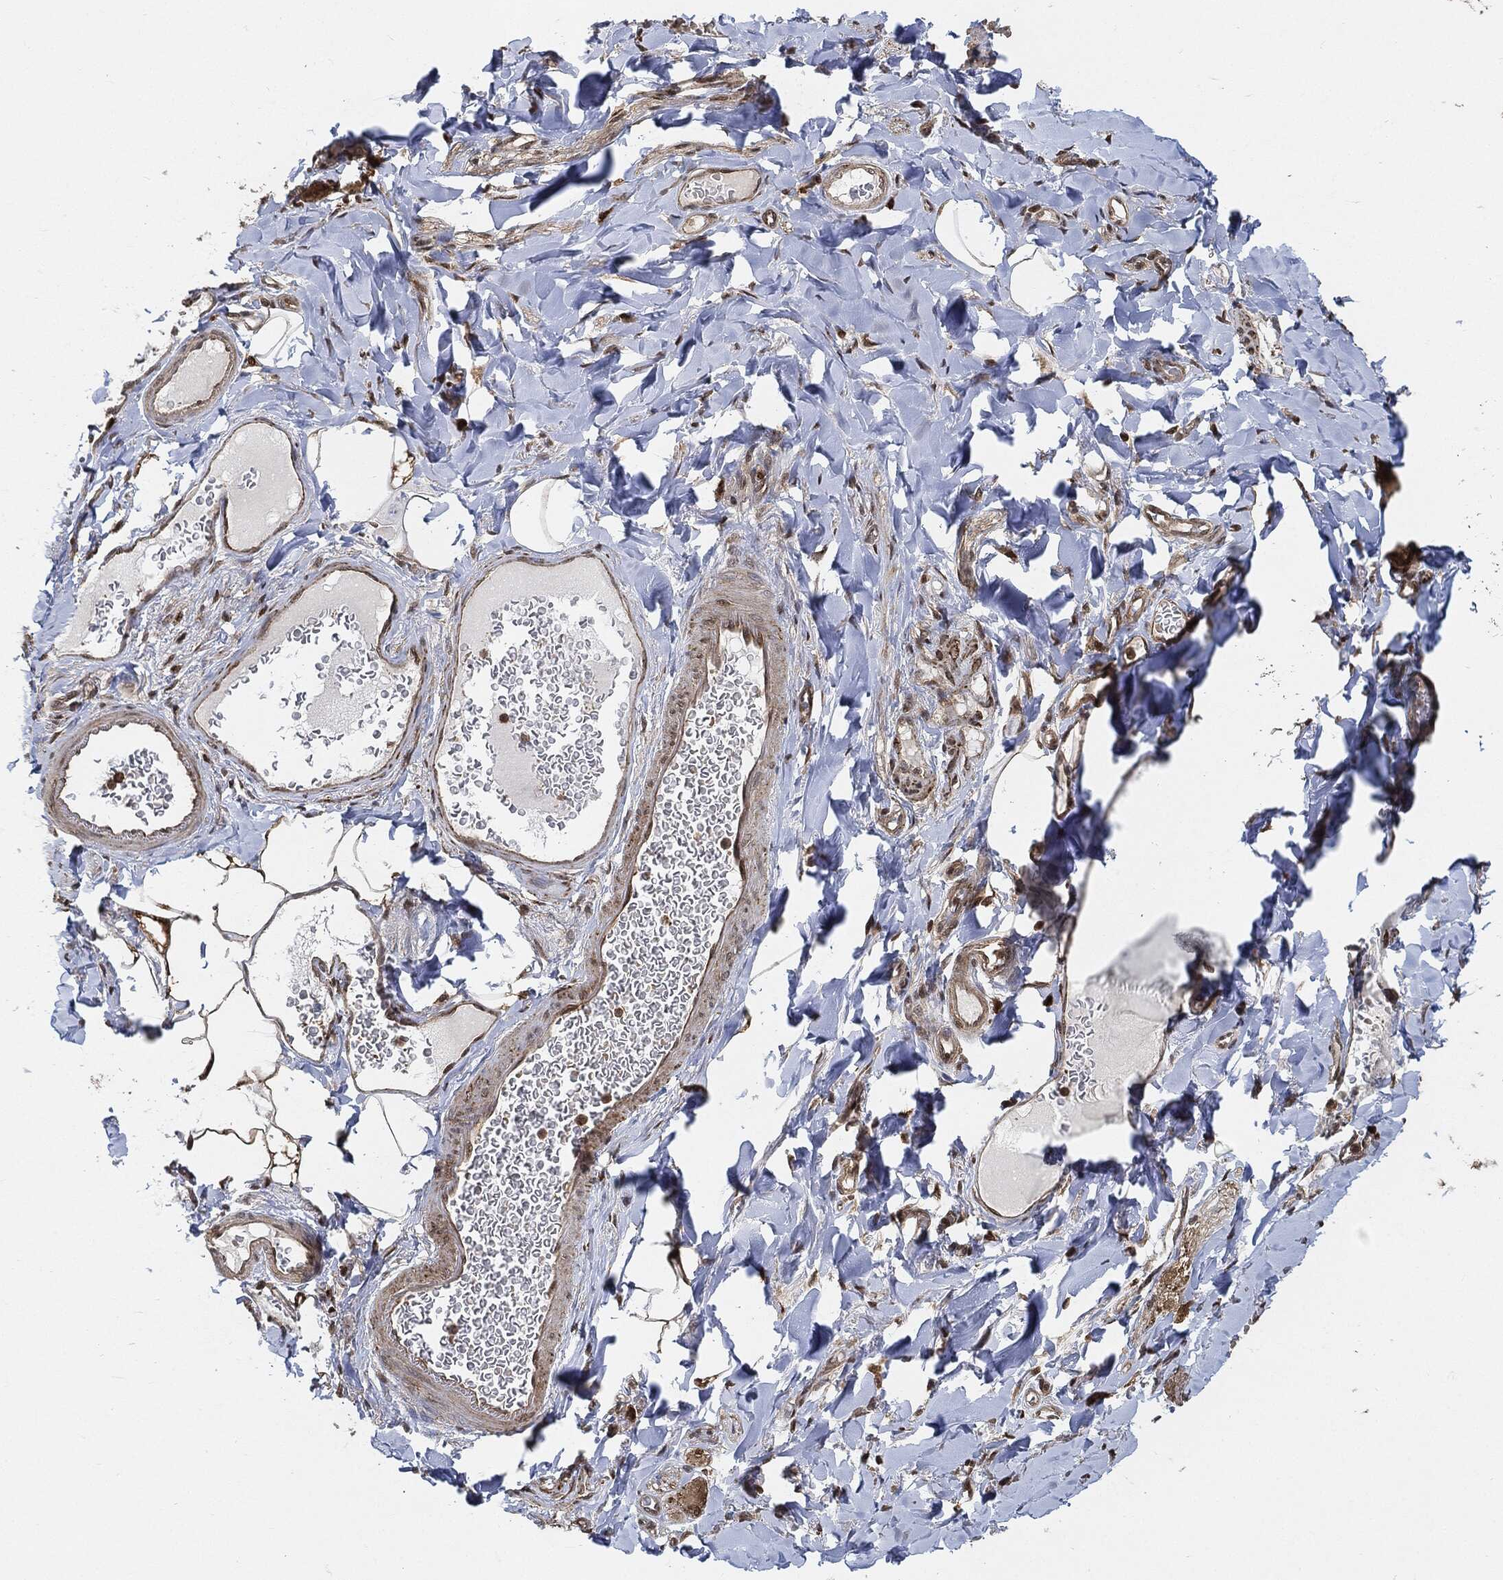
{"staining": {"intensity": "weak", "quantity": ">75%", "location": "cytoplasmic/membranous"}, "tissue": "adipose tissue", "cell_type": "Adipocytes", "image_type": "normal", "snomed": [{"axis": "morphology", "description": "Normal tissue, NOS"}, {"axis": "topography", "description": "Smooth muscle"}, {"axis": "topography", "description": "Duodenum"}, {"axis": "topography", "description": "Peripheral nerve tissue"}], "caption": "IHC of unremarkable adipose tissue displays low levels of weak cytoplasmic/membranous staining in about >75% of adipocytes.", "gene": "CUTA", "patient": {"sex": "female", "age": 61}}